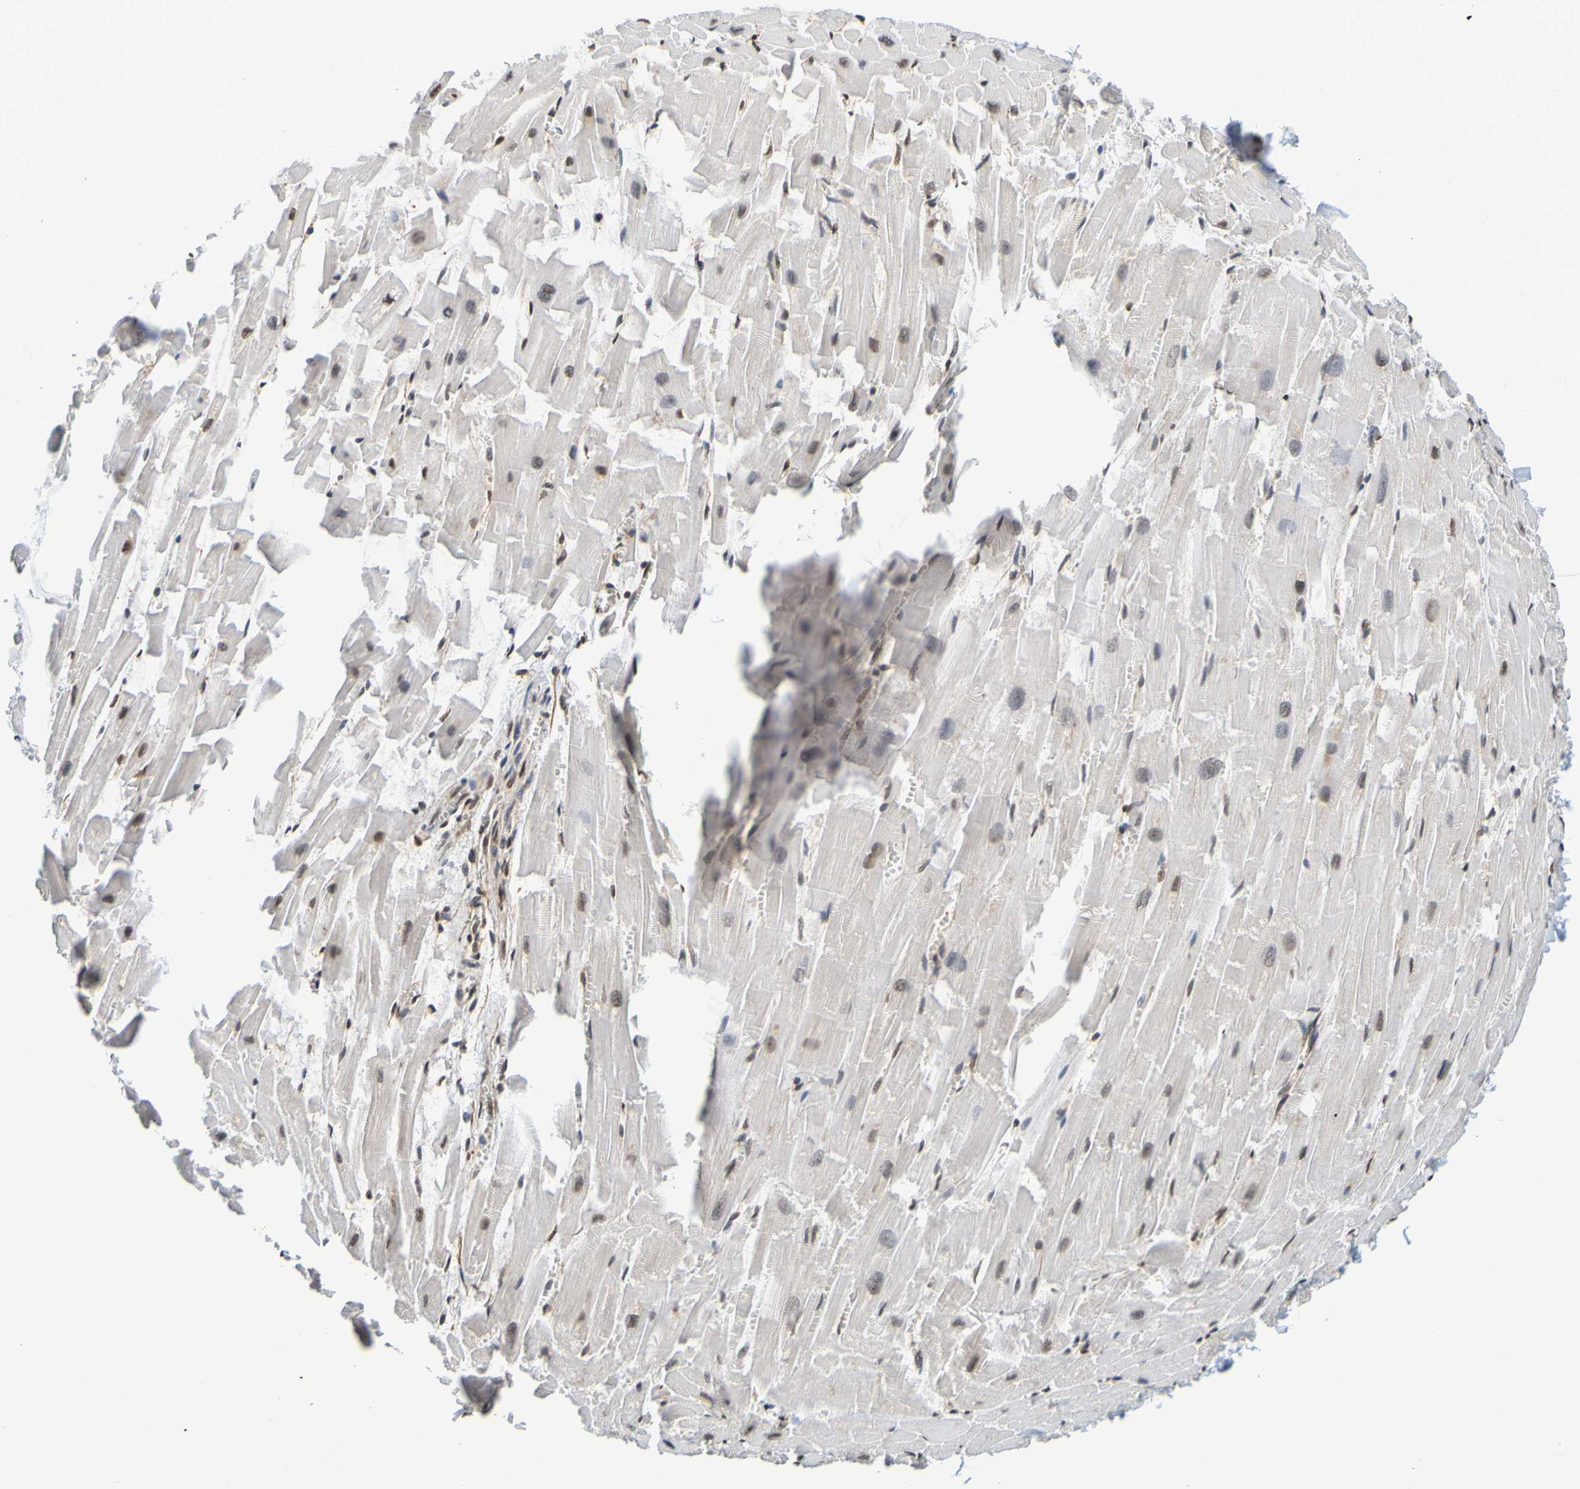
{"staining": {"intensity": "strong", "quantity": "25%-75%", "location": "nuclear"}, "tissue": "heart muscle", "cell_type": "Cardiomyocytes", "image_type": "normal", "snomed": [{"axis": "morphology", "description": "Normal tissue, NOS"}, {"axis": "topography", "description": "Heart"}], "caption": "A high-resolution micrograph shows IHC staining of benign heart muscle, which reveals strong nuclear expression in approximately 25%-75% of cardiomyocytes.", "gene": "HDAC2", "patient": {"sex": "female", "age": 19}}